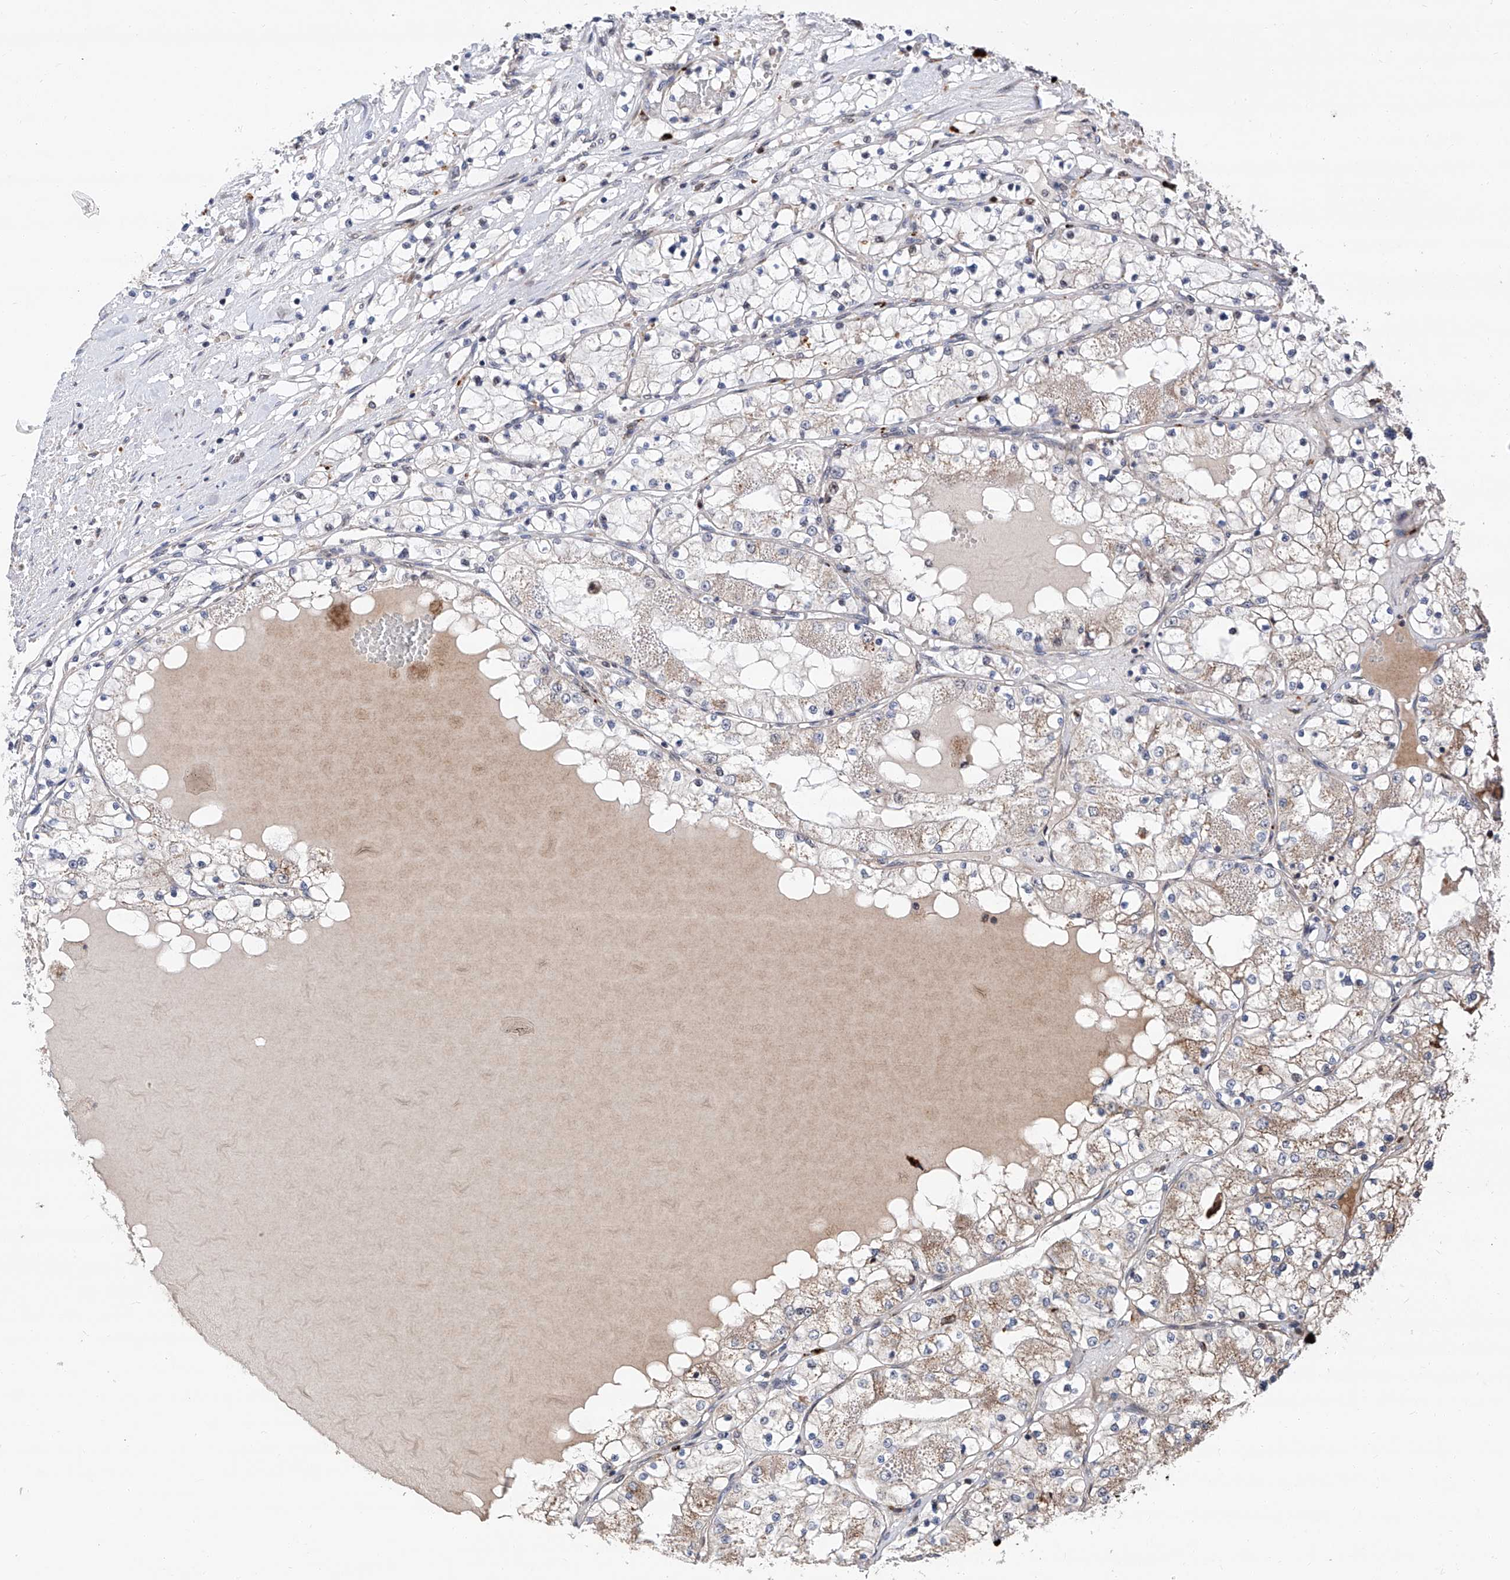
{"staining": {"intensity": "weak", "quantity": "25%-75%", "location": "cytoplasmic/membranous"}, "tissue": "renal cancer", "cell_type": "Tumor cells", "image_type": "cancer", "snomed": [{"axis": "morphology", "description": "Normal tissue, NOS"}, {"axis": "morphology", "description": "Adenocarcinoma, NOS"}, {"axis": "topography", "description": "Kidney"}], "caption": "Renal adenocarcinoma tissue shows weak cytoplasmic/membranous positivity in about 25%-75% of tumor cells, visualized by immunohistochemistry.", "gene": "FARP2", "patient": {"sex": "male", "age": 68}}